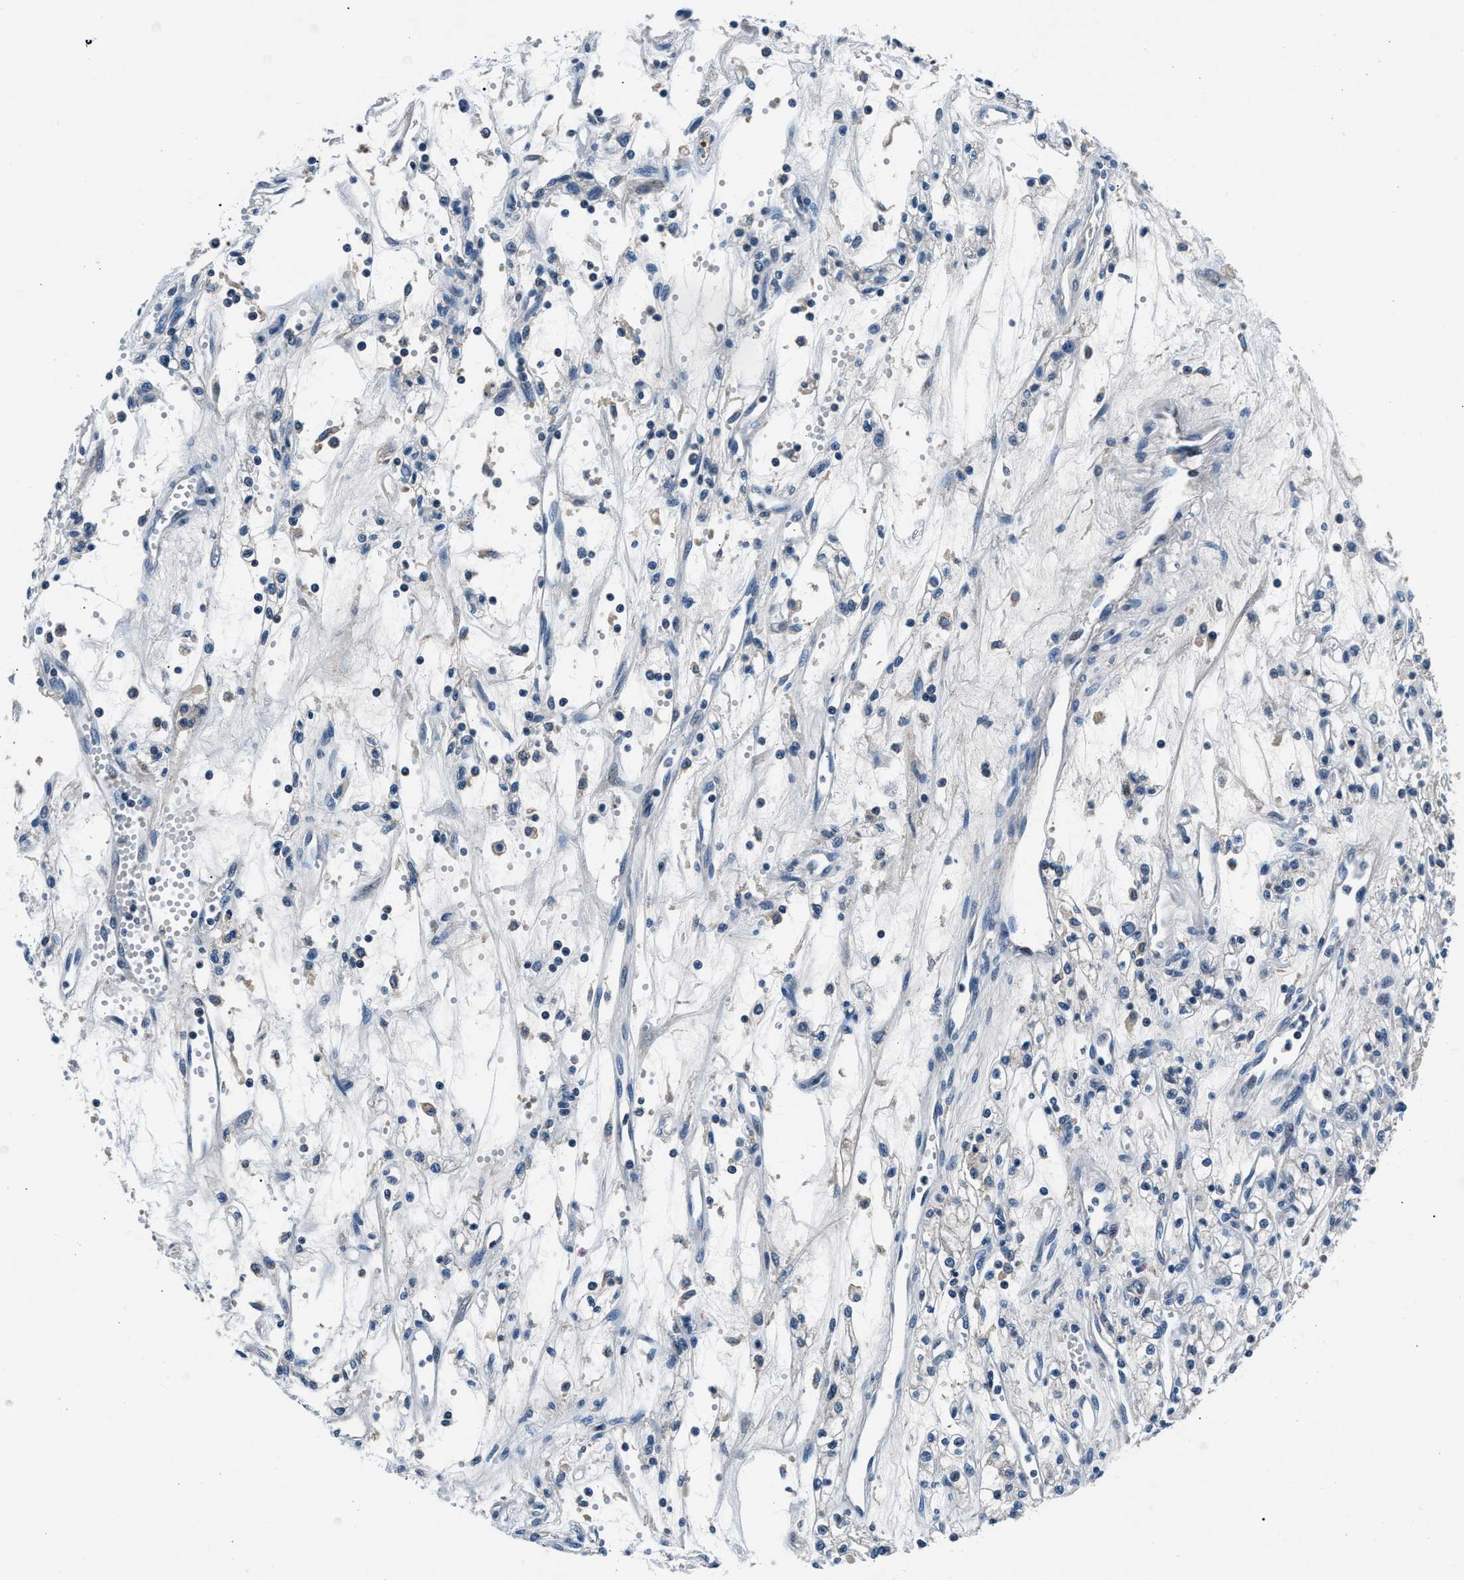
{"staining": {"intensity": "negative", "quantity": "none", "location": "none"}, "tissue": "renal cancer", "cell_type": "Tumor cells", "image_type": "cancer", "snomed": [{"axis": "morphology", "description": "Adenocarcinoma, NOS"}, {"axis": "topography", "description": "Kidney"}], "caption": "The immunohistochemistry image has no significant expression in tumor cells of renal cancer (adenocarcinoma) tissue.", "gene": "DENND6B", "patient": {"sex": "male", "age": 59}}